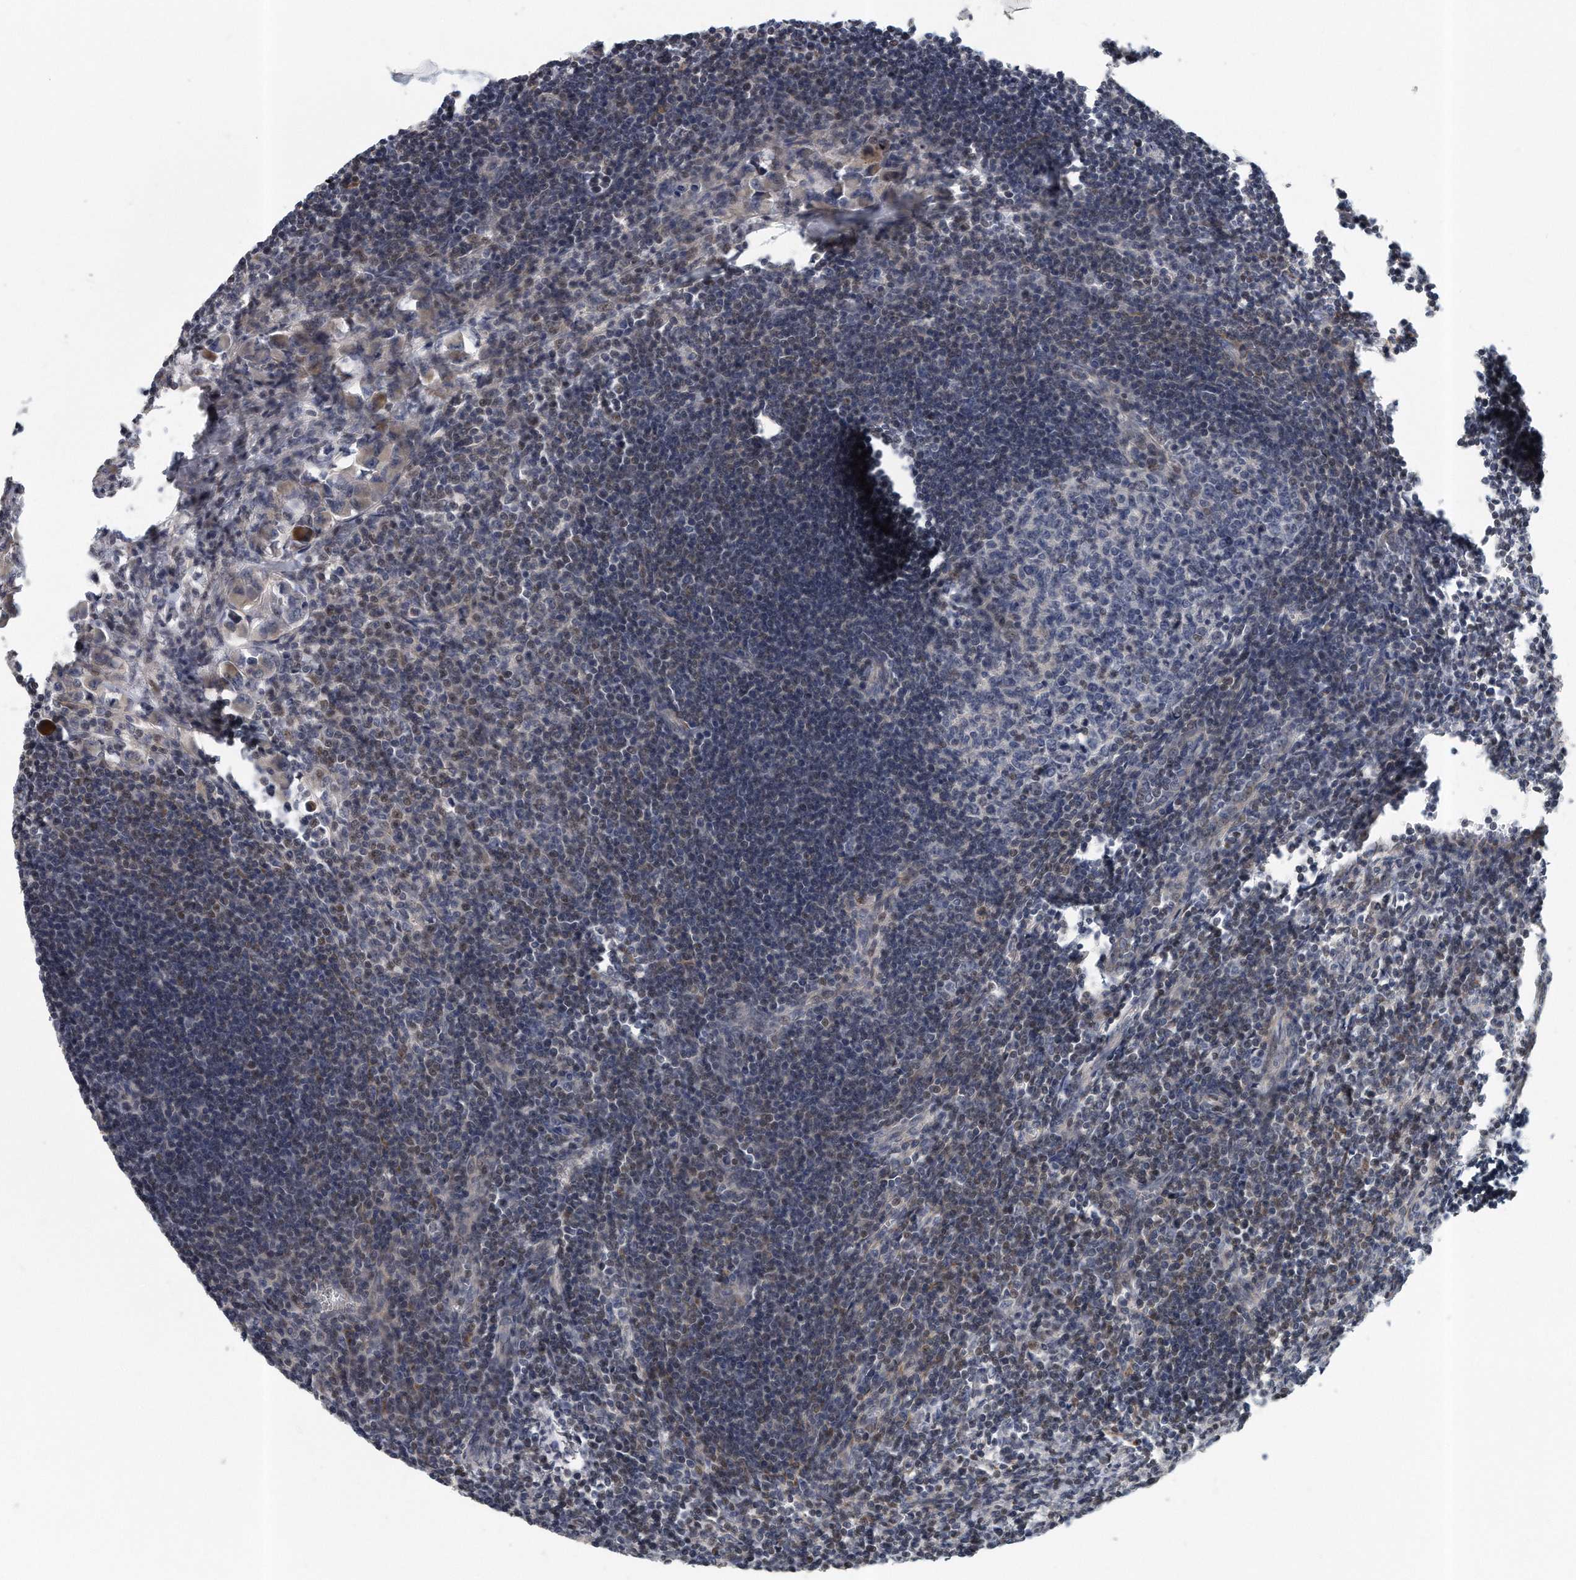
{"staining": {"intensity": "weak", "quantity": "<25%", "location": "cytoplasmic/membranous"}, "tissue": "lymph node", "cell_type": "Germinal center cells", "image_type": "normal", "snomed": [{"axis": "morphology", "description": "Normal tissue, NOS"}, {"axis": "morphology", "description": "Malignant melanoma, Metastatic site"}, {"axis": "topography", "description": "Lymph node"}], "caption": "Immunohistochemistry image of benign lymph node: lymph node stained with DAB displays no significant protein positivity in germinal center cells.", "gene": "PCDH8", "patient": {"sex": "male", "age": 41}}